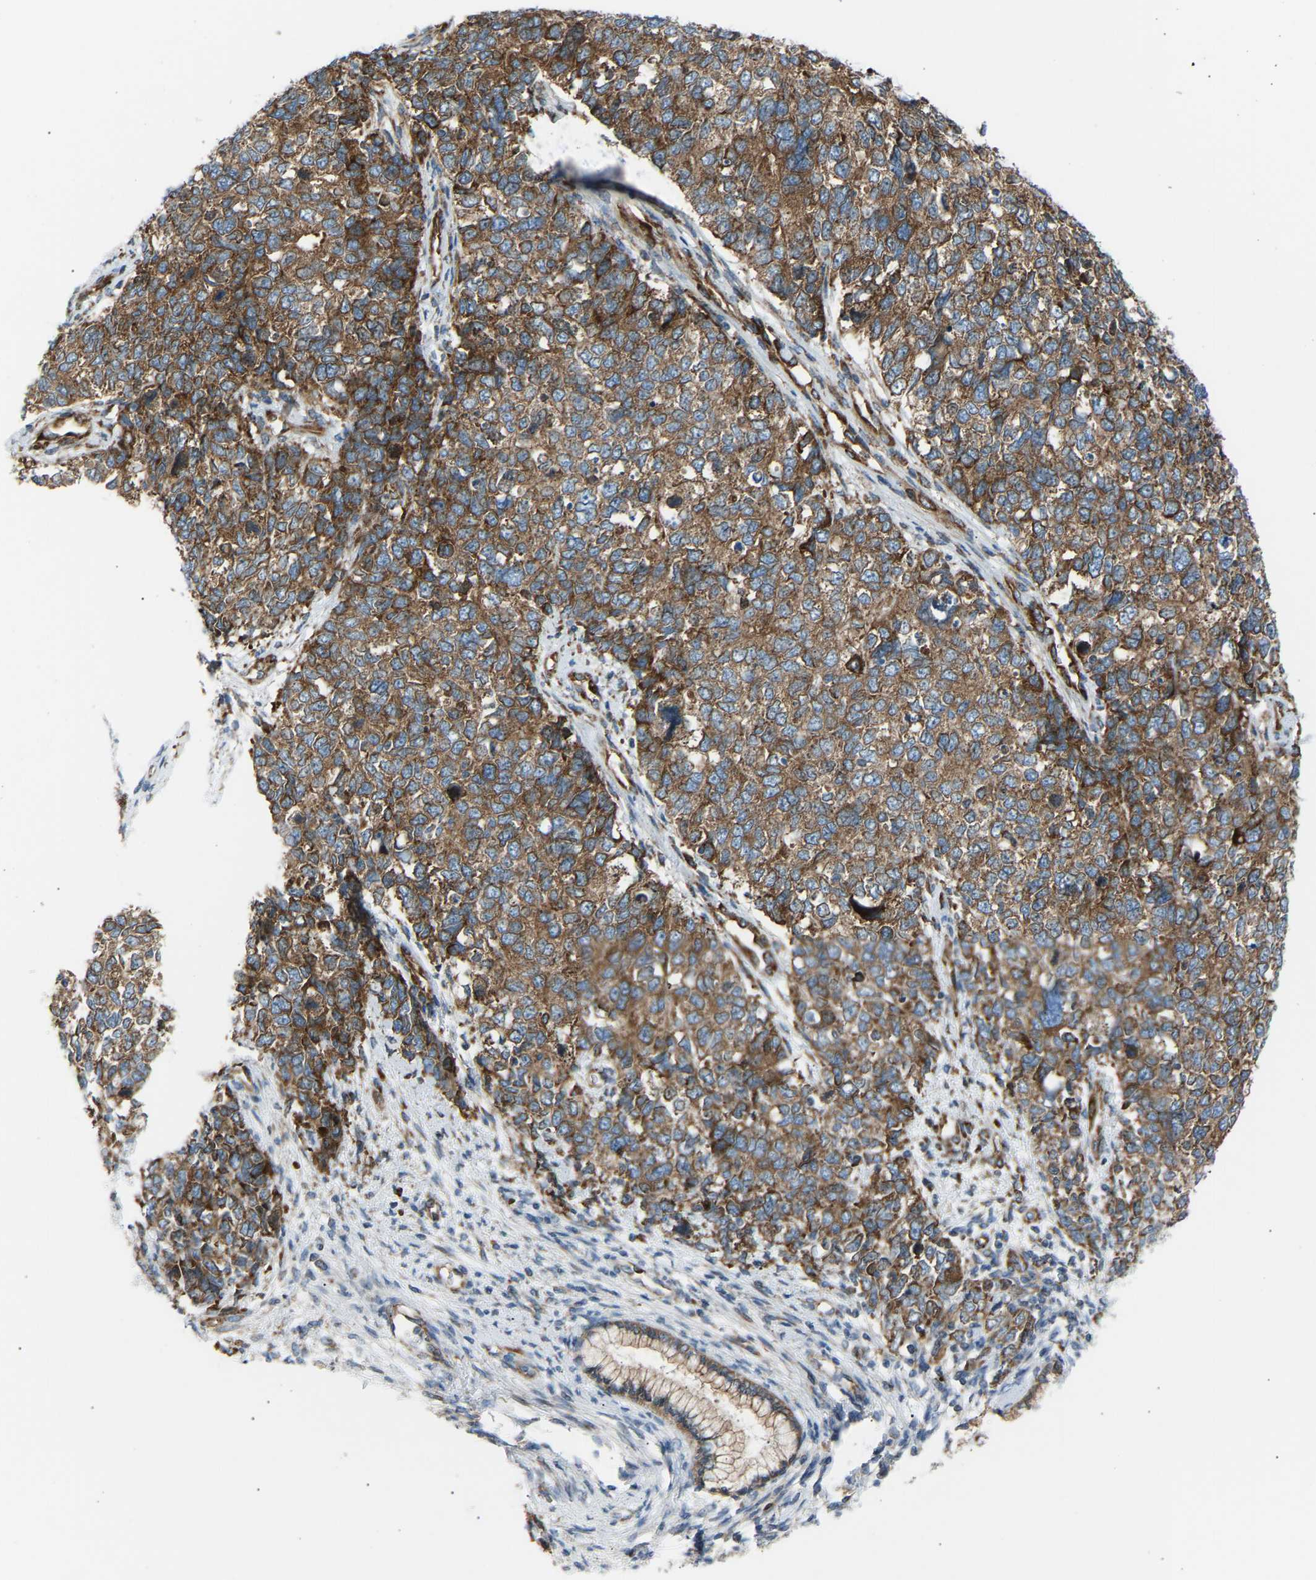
{"staining": {"intensity": "moderate", "quantity": ">75%", "location": "cytoplasmic/membranous"}, "tissue": "cervical cancer", "cell_type": "Tumor cells", "image_type": "cancer", "snomed": [{"axis": "morphology", "description": "Squamous cell carcinoma, NOS"}, {"axis": "topography", "description": "Cervix"}], "caption": "Moderate cytoplasmic/membranous staining is seen in approximately >75% of tumor cells in cervical cancer (squamous cell carcinoma).", "gene": "VPS41", "patient": {"sex": "female", "age": 63}}